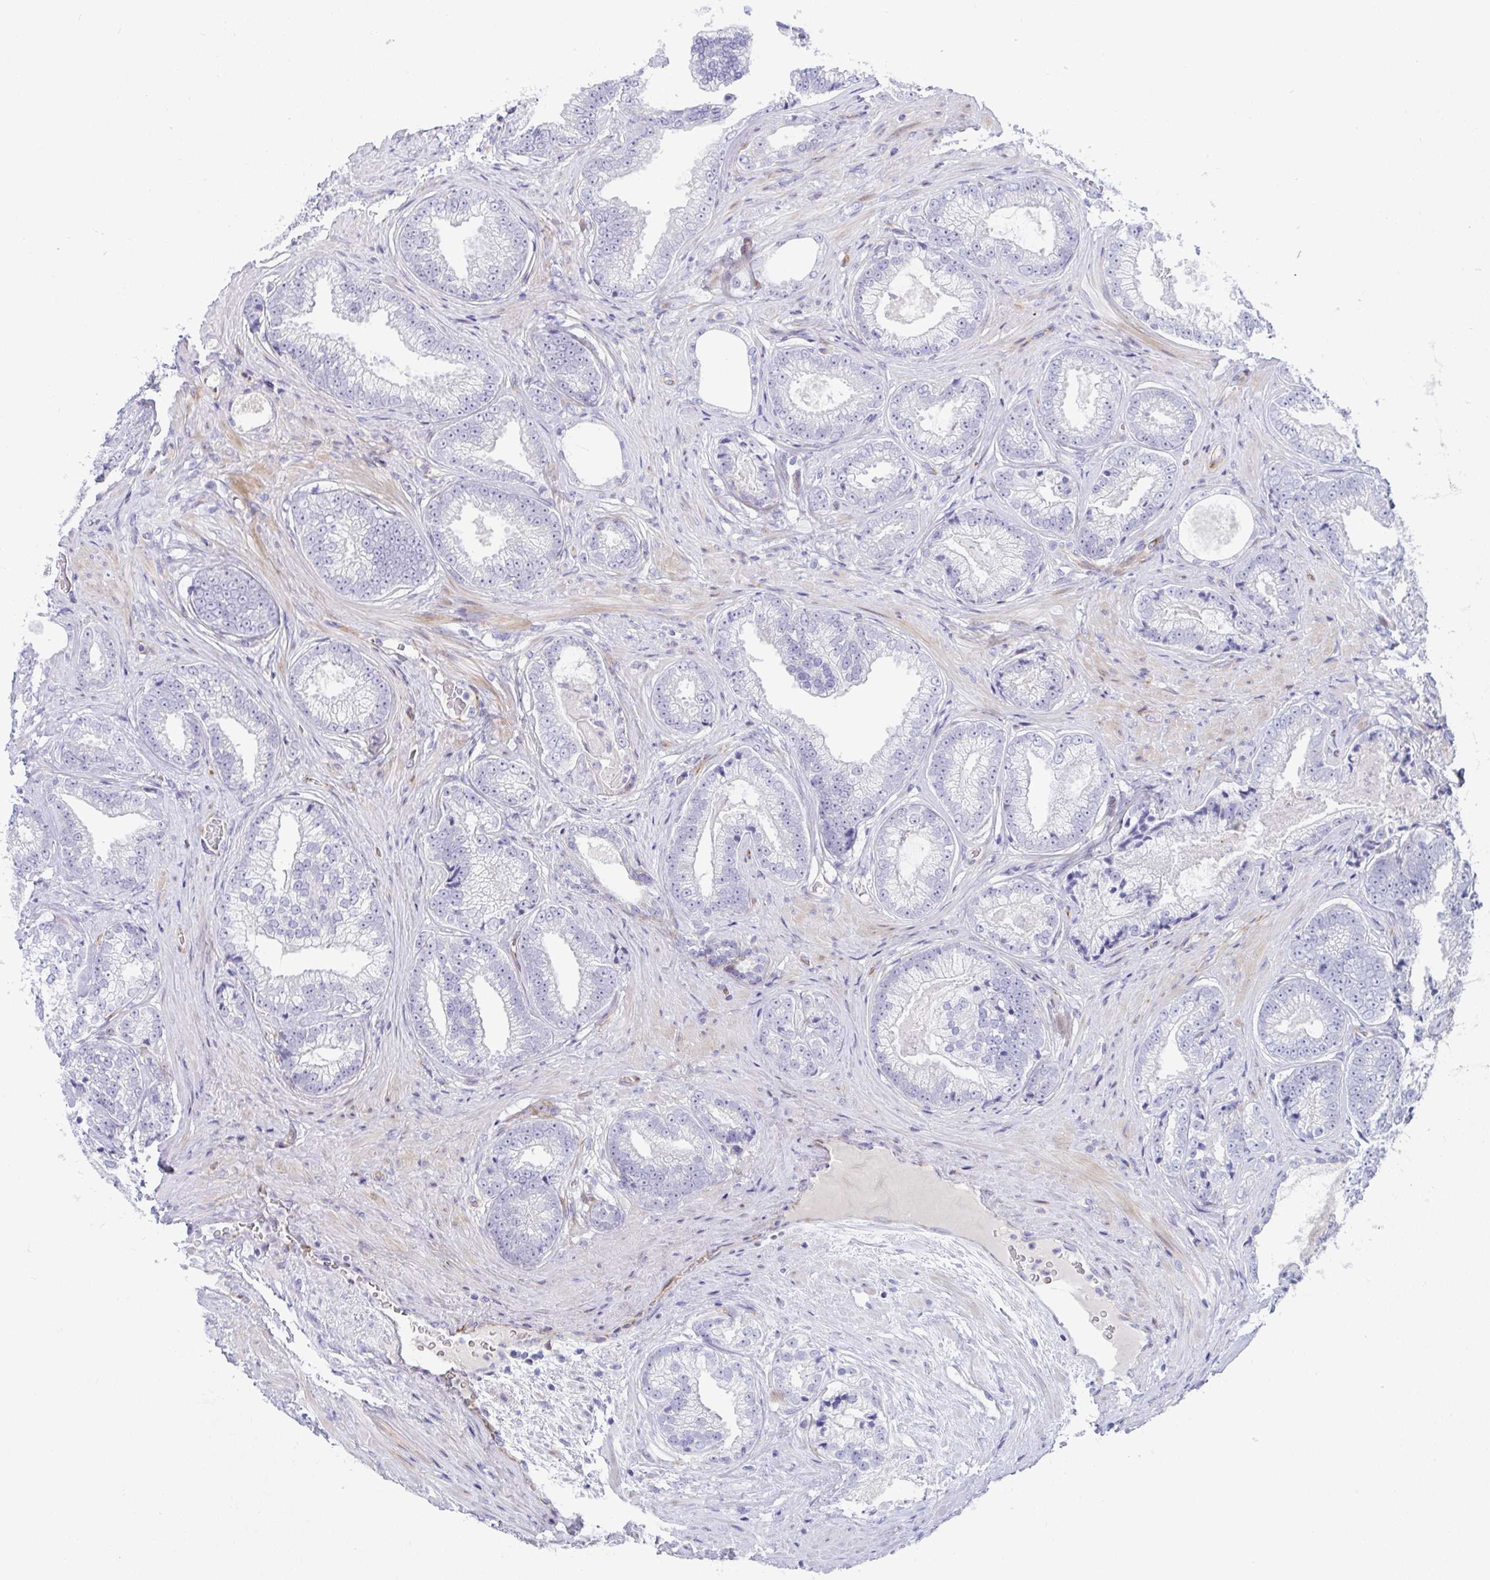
{"staining": {"intensity": "negative", "quantity": "none", "location": "none"}, "tissue": "prostate cancer", "cell_type": "Tumor cells", "image_type": "cancer", "snomed": [{"axis": "morphology", "description": "Adenocarcinoma, Low grade"}, {"axis": "topography", "description": "Prostate"}], "caption": "An immunohistochemistry photomicrograph of prostate adenocarcinoma (low-grade) is shown. There is no staining in tumor cells of prostate adenocarcinoma (low-grade). (DAB immunohistochemistry (IHC) with hematoxylin counter stain).", "gene": "ZNF713", "patient": {"sex": "male", "age": 61}}